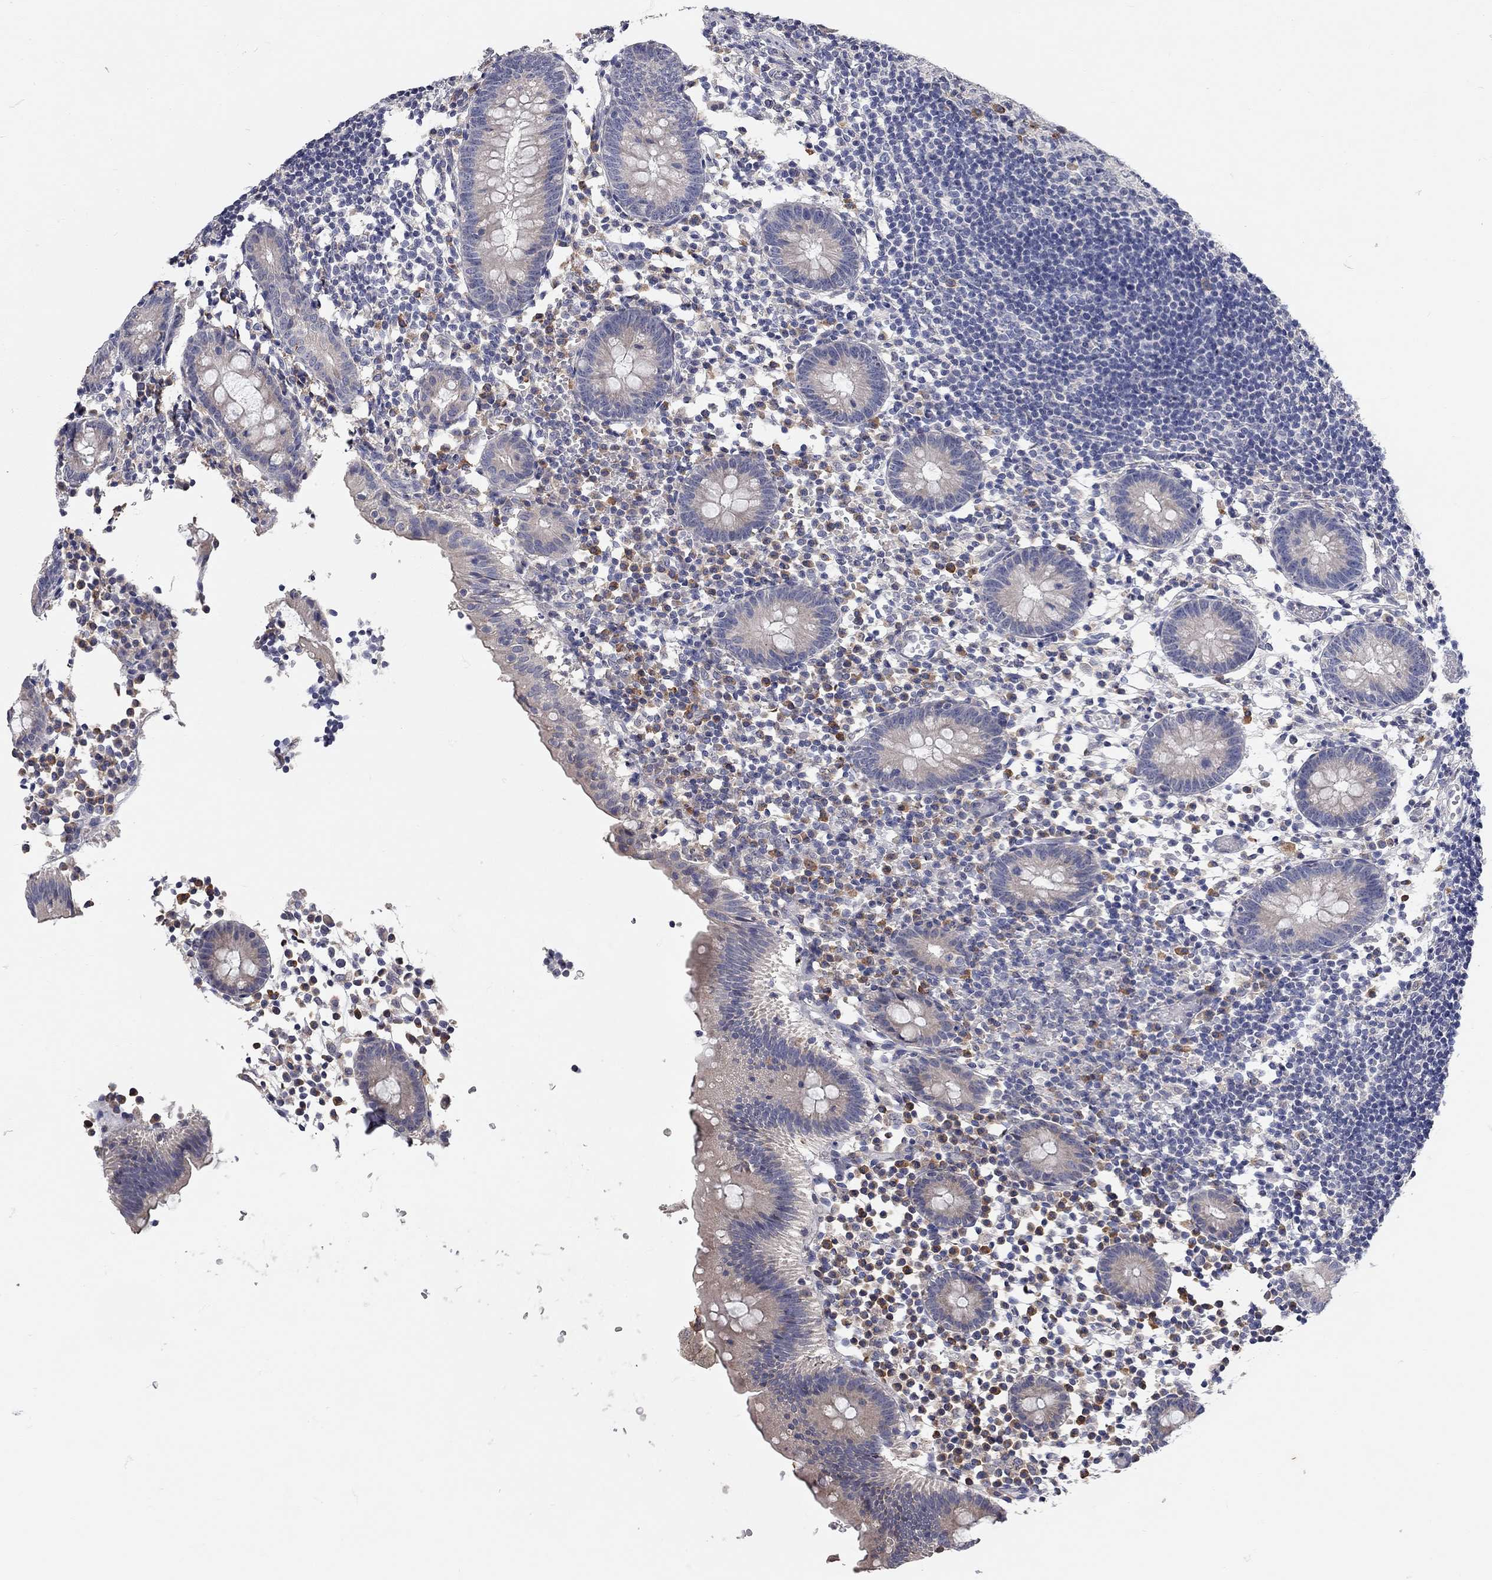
{"staining": {"intensity": "negative", "quantity": "none", "location": "none"}, "tissue": "appendix", "cell_type": "Glandular cells", "image_type": "normal", "snomed": [{"axis": "morphology", "description": "Normal tissue, NOS"}, {"axis": "topography", "description": "Appendix"}], "caption": "Immunohistochemistry histopathology image of unremarkable appendix: appendix stained with DAB (3,3'-diaminobenzidine) displays no significant protein positivity in glandular cells.", "gene": "XAGE2", "patient": {"sex": "female", "age": 40}}